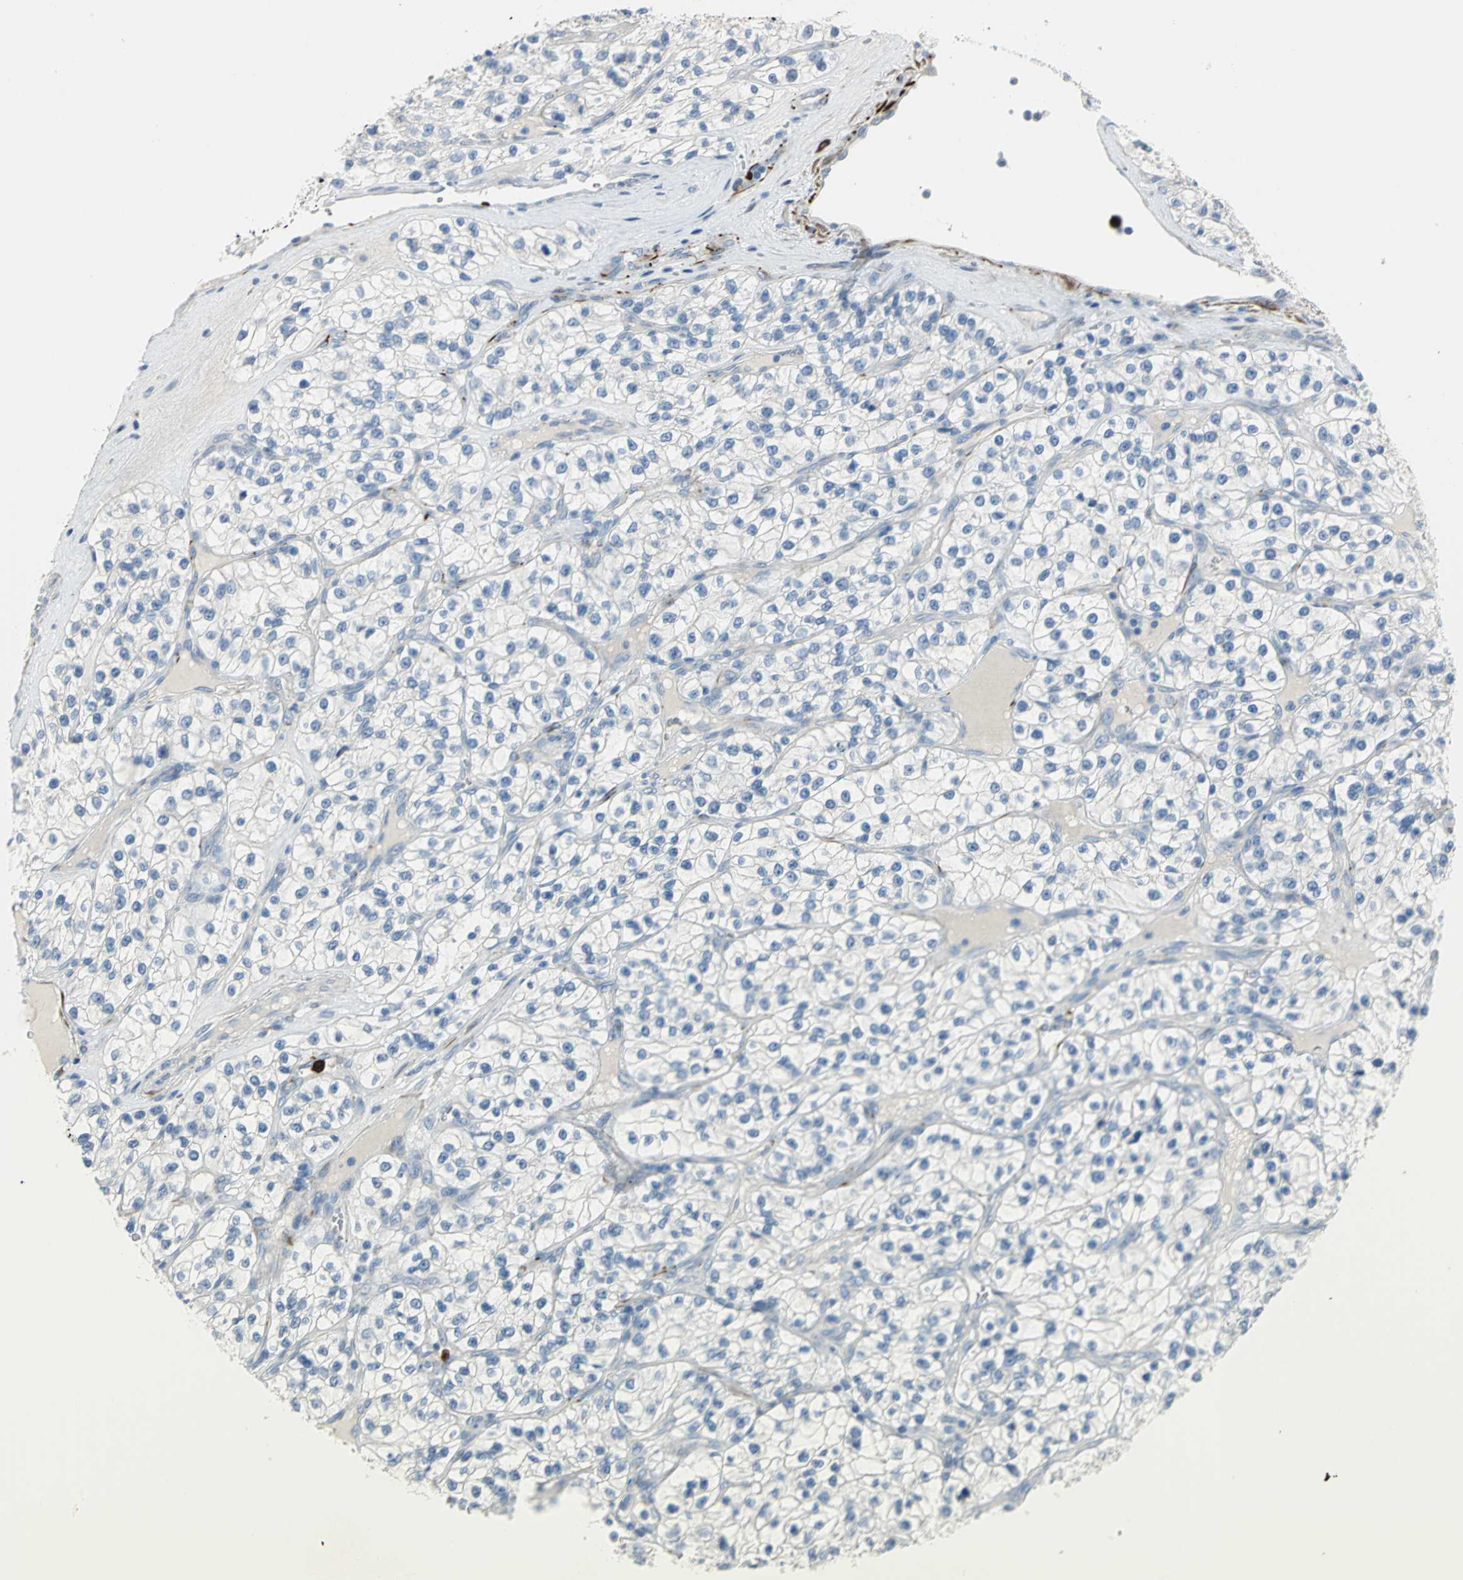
{"staining": {"intensity": "negative", "quantity": "none", "location": "none"}, "tissue": "renal cancer", "cell_type": "Tumor cells", "image_type": "cancer", "snomed": [{"axis": "morphology", "description": "Adenocarcinoma, NOS"}, {"axis": "topography", "description": "Kidney"}], "caption": "DAB immunohistochemical staining of renal adenocarcinoma displays no significant expression in tumor cells. (Immunohistochemistry (ihc), brightfield microscopy, high magnification).", "gene": "ALOX15", "patient": {"sex": "female", "age": 57}}